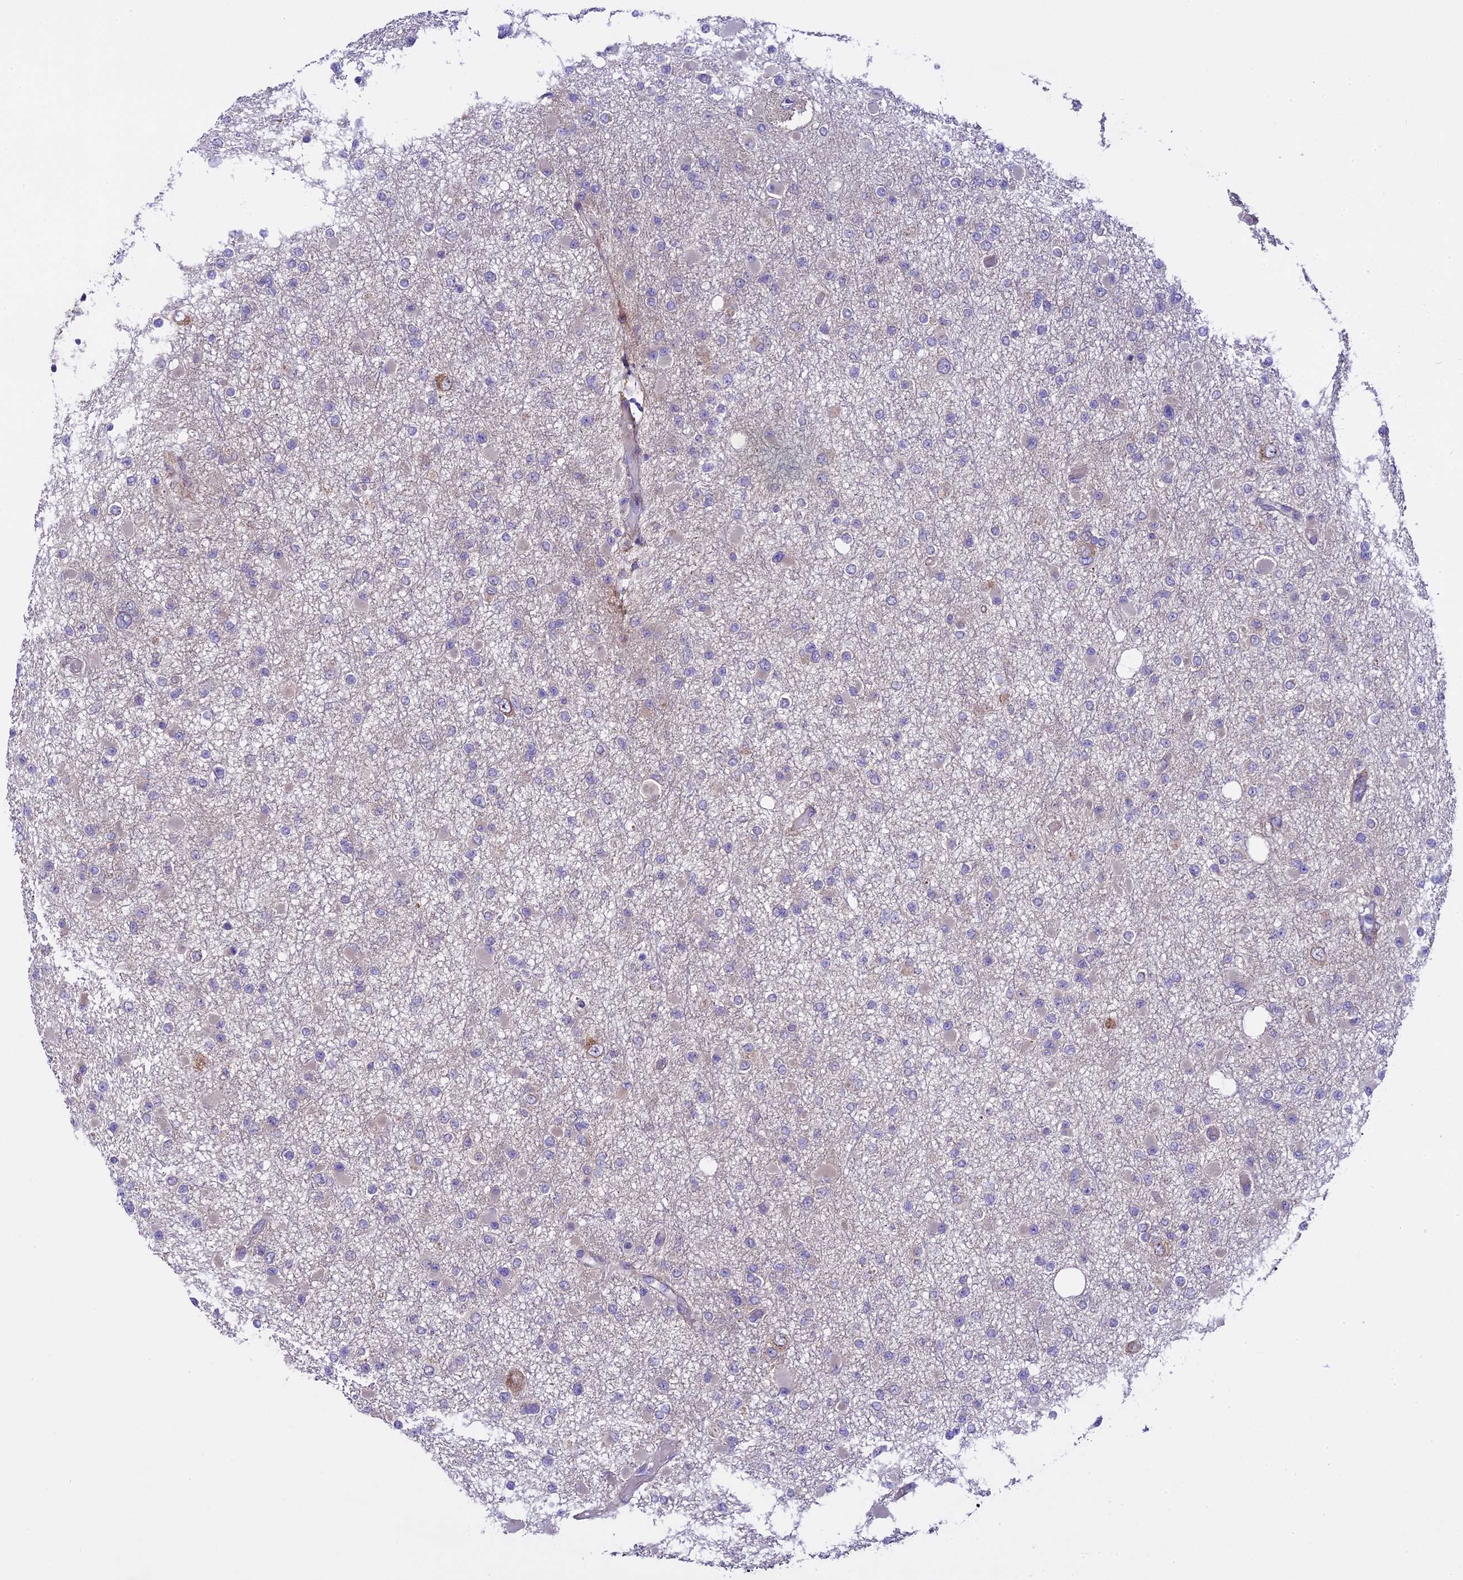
{"staining": {"intensity": "negative", "quantity": "none", "location": "none"}, "tissue": "glioma", "cell_type": "Tumor cells", "image_type": "cancer", "snomed": [{"axis": "morphology", "description": "Glioma, malignant, Low grade"}, {"axis": "topography", "description": "Brain"}], "caption": "Tumor cells are negative for protein expression in human glioma. (Stains: DAB (3,3'-diaminobenzidine) immunohistochemistry (IHC) with hematoxylin counter stain, Microscopy: brightfield microscopy at high magnification).", "gene": "SPIRE1", "patient": {"sex": "female", "age": 22}}